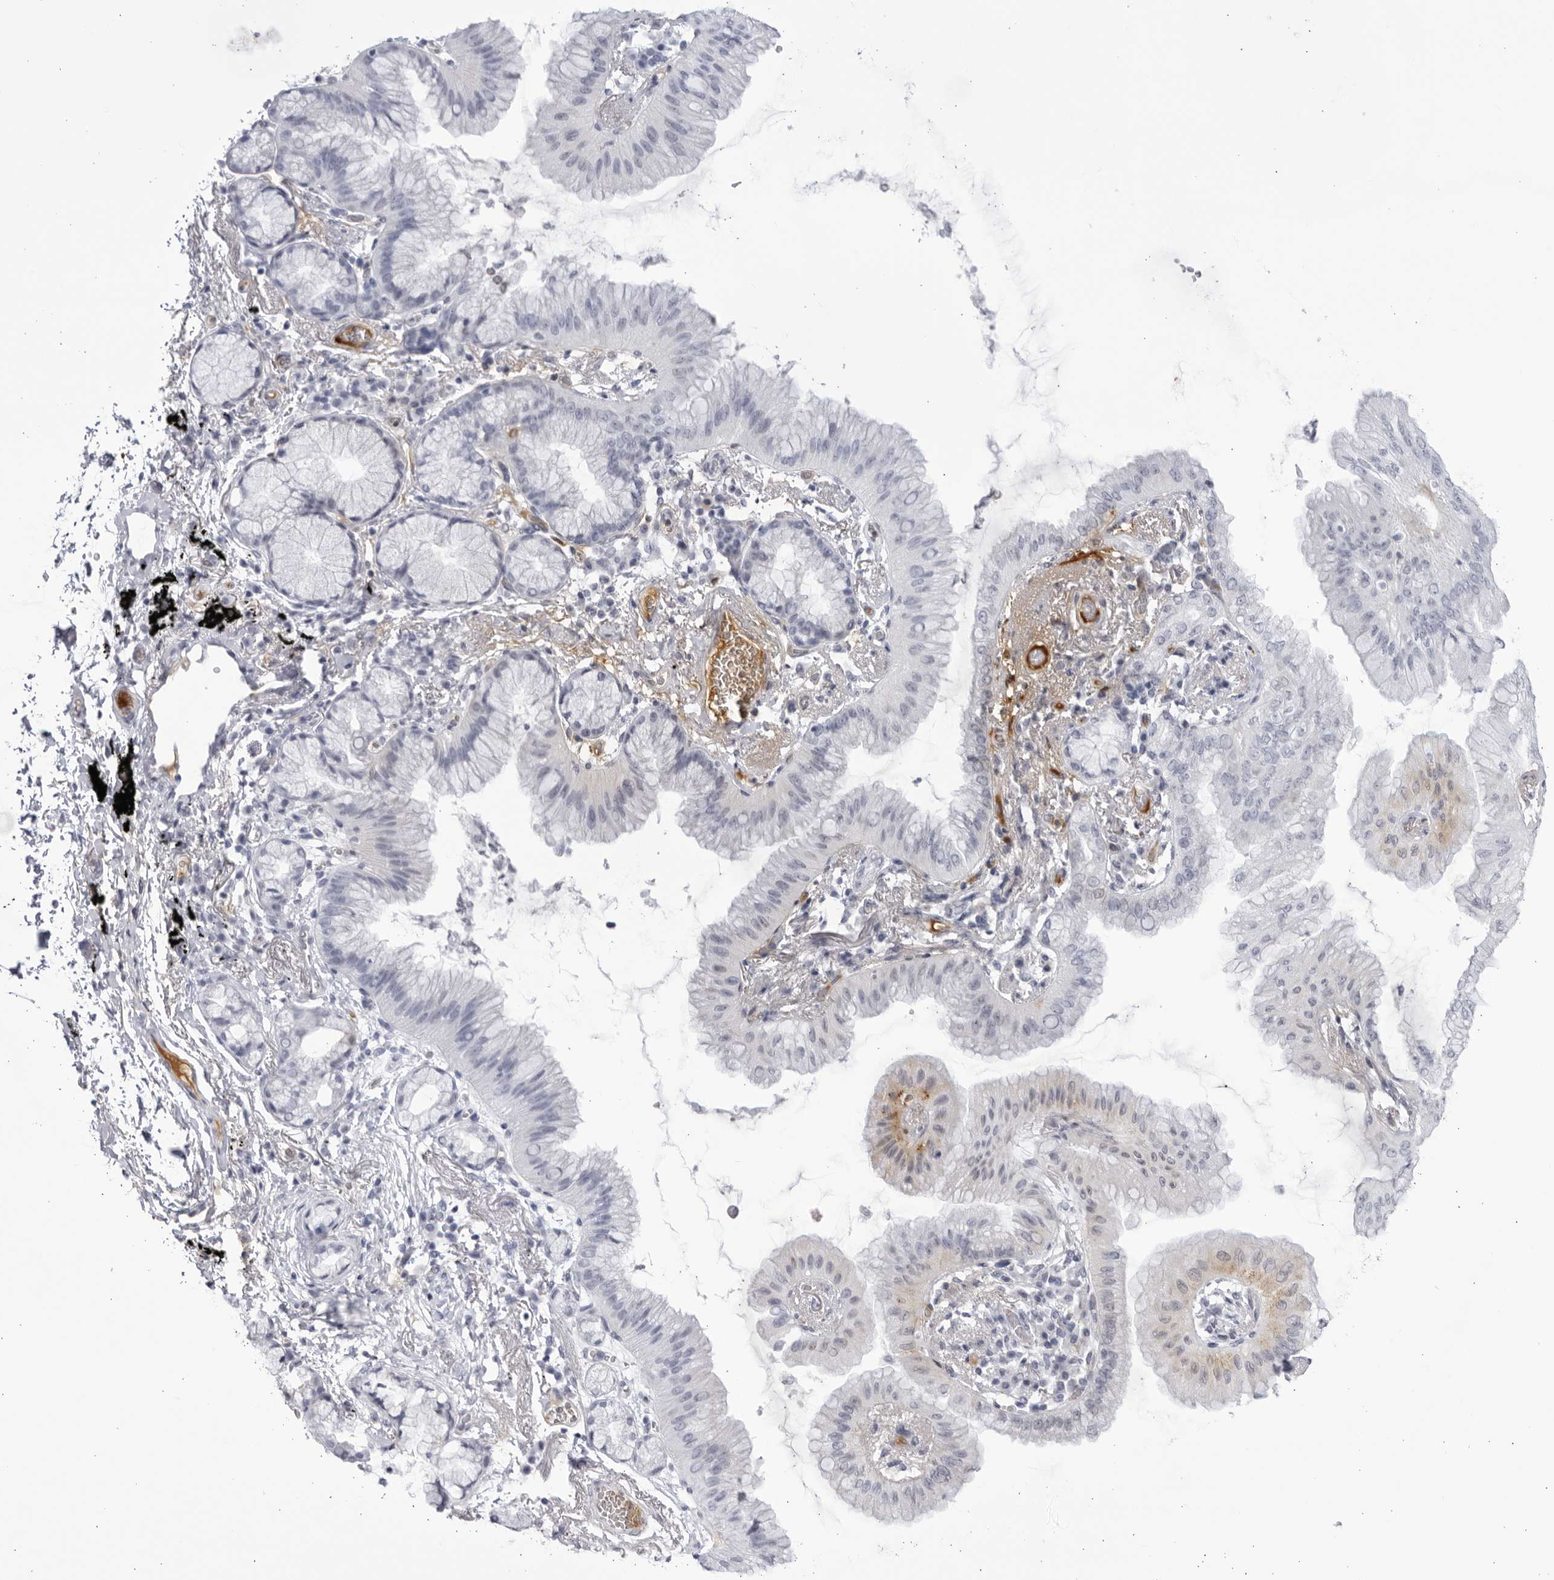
{"staining": {"intensity": "negative", "quantity": "none", "location": "none"}, "tissue": "lung cancer", "cell_type": "Tumor cells", "image_type": "cancer", "snomed": [{"axis": "morphology", "description": "Adenocarcinoma, NOS"}, {"axis": "topography", "description": "Lung"}], "caption": "This is an immunohistochemistry (IHC) photomicrograph of adenocarcinoma (lung). There is no positivity in tumor cells.", "gene": "CNBD1", "patient": {"sex": "female", "age": 70}}